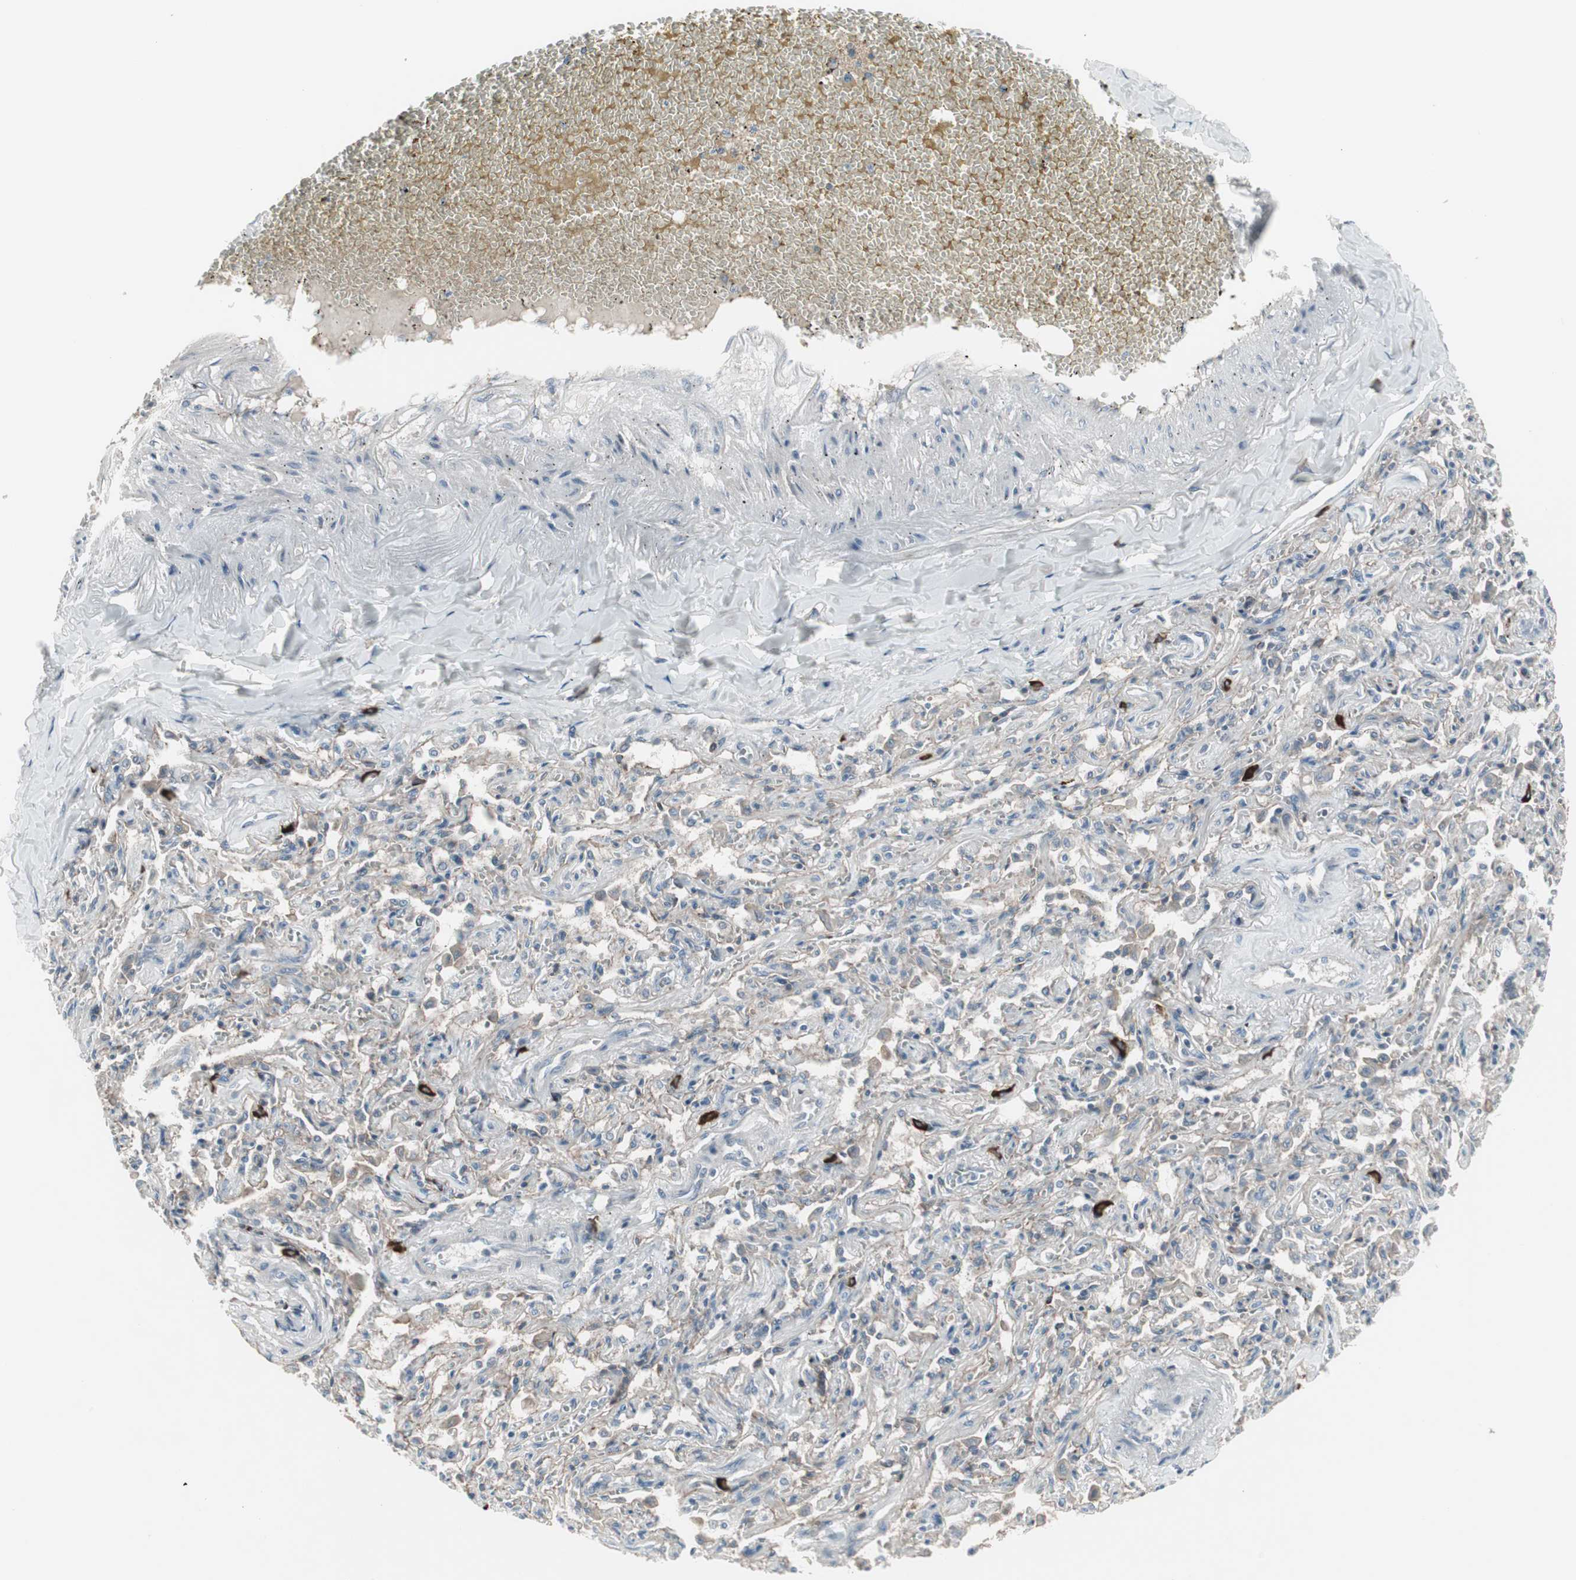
{"staining": {"intensity": "weak", "quantity": ">75%", "location": "cytoplasmic/membranous"}, "tissue": "bronchus", "cell_type": "Respiratory epithelial cells", "image_type": "normal", "snomed": [{"axis": "morphology", "description": "Normal tissue, NOS"}, {"axis": "topography", "description": "Lung"}], "caption": "Immunohistochemical staining of unremarkable bronchus exhibits low levels of weak cytoplasmic/membranous staining in approximately >75% of respiratory epithelial cells.", "gene": "ZSCAN32", "patient": {"sex": "male", "age": 64}}